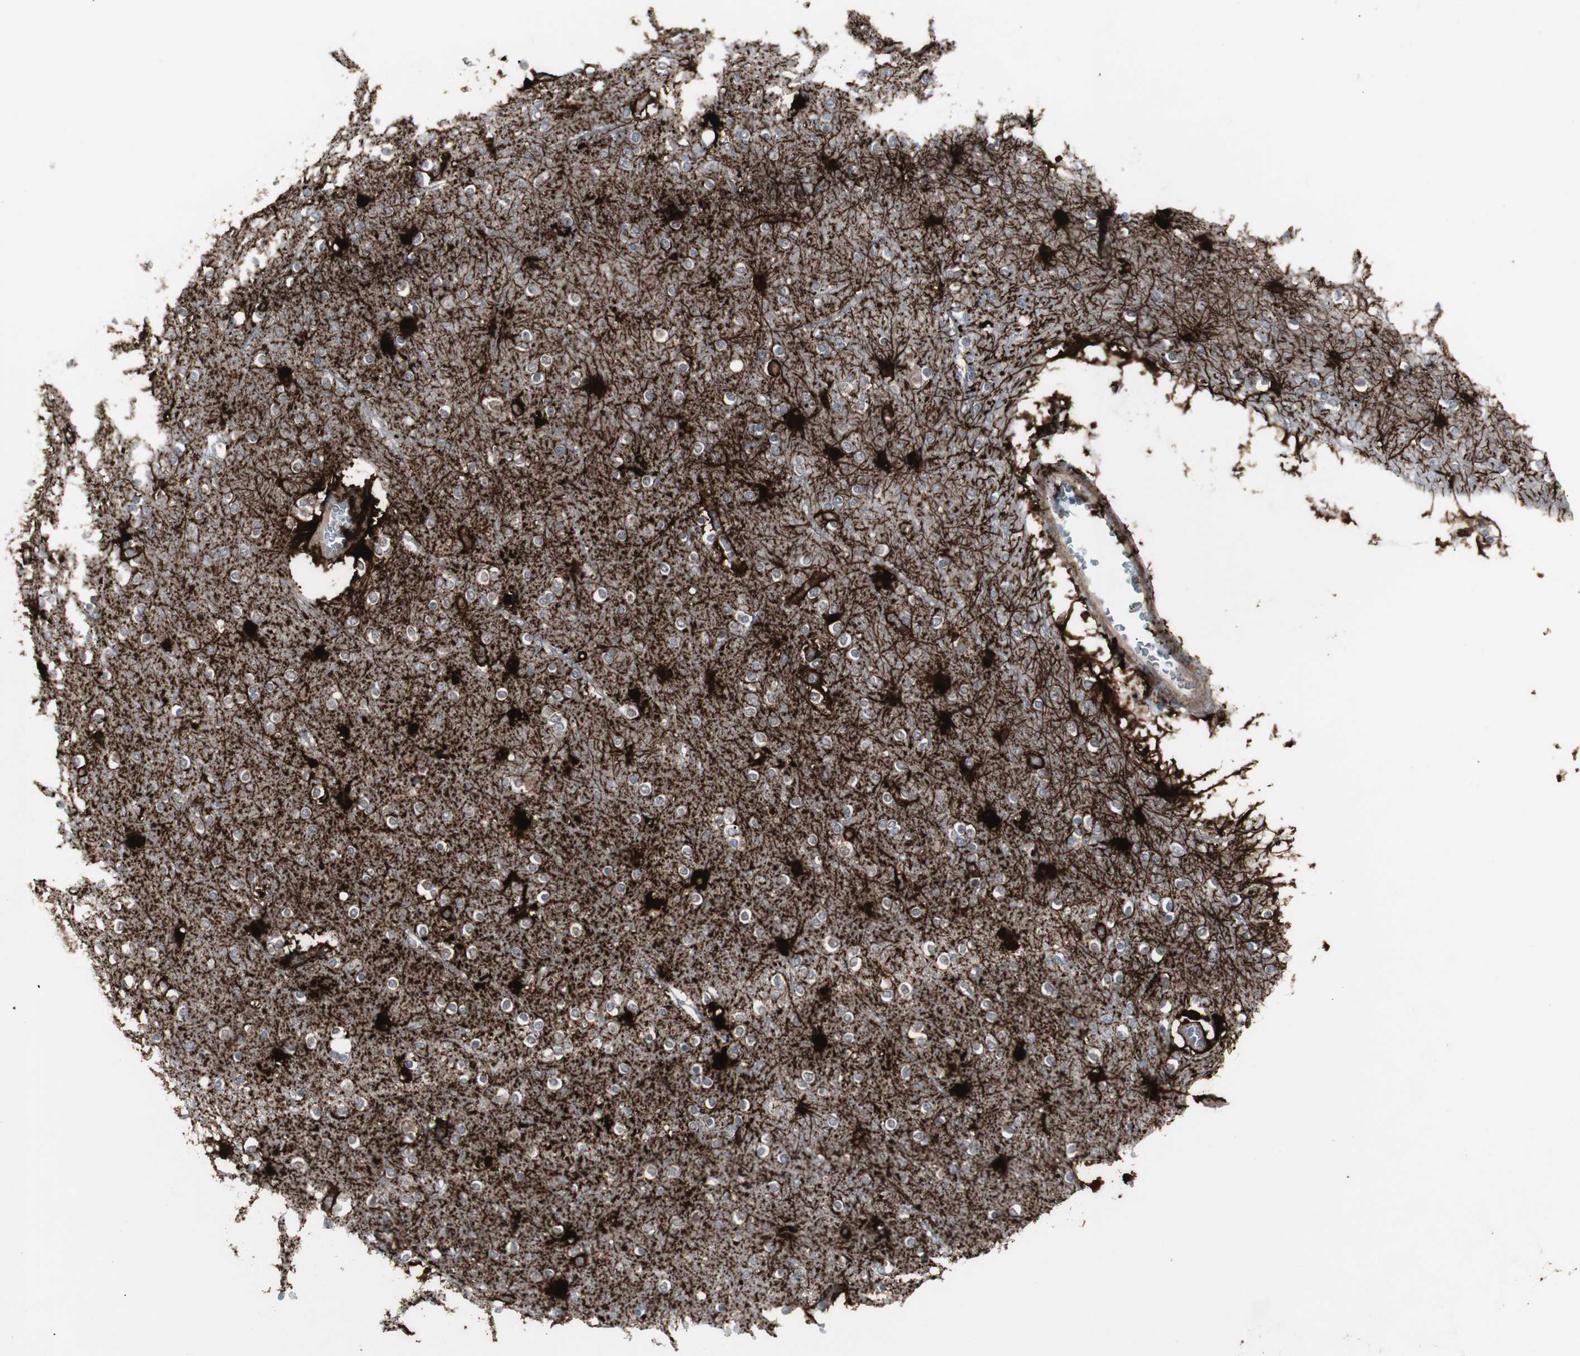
{"staining": {"intensity": "negative", "quantity": "none", "location": "none"}, "tissue": "cerebral cortex", "cell_type": "Endothelial cells", "image_type": "normal", "snomed": [{"axis": "morphology", "description": "Normal tissue, NOS"}, {"axis": "topography", "description": "Cerebral cortex"}], "caption": "Immunohistochemical staining of benign human cerebral cortex displays no significant staining in endothelial cells. (Brightfield microscopy of DAB immunohistochemistry at high magnification).", "gene": "GBA1", "patient": {"sex": "female", "age": 54}}